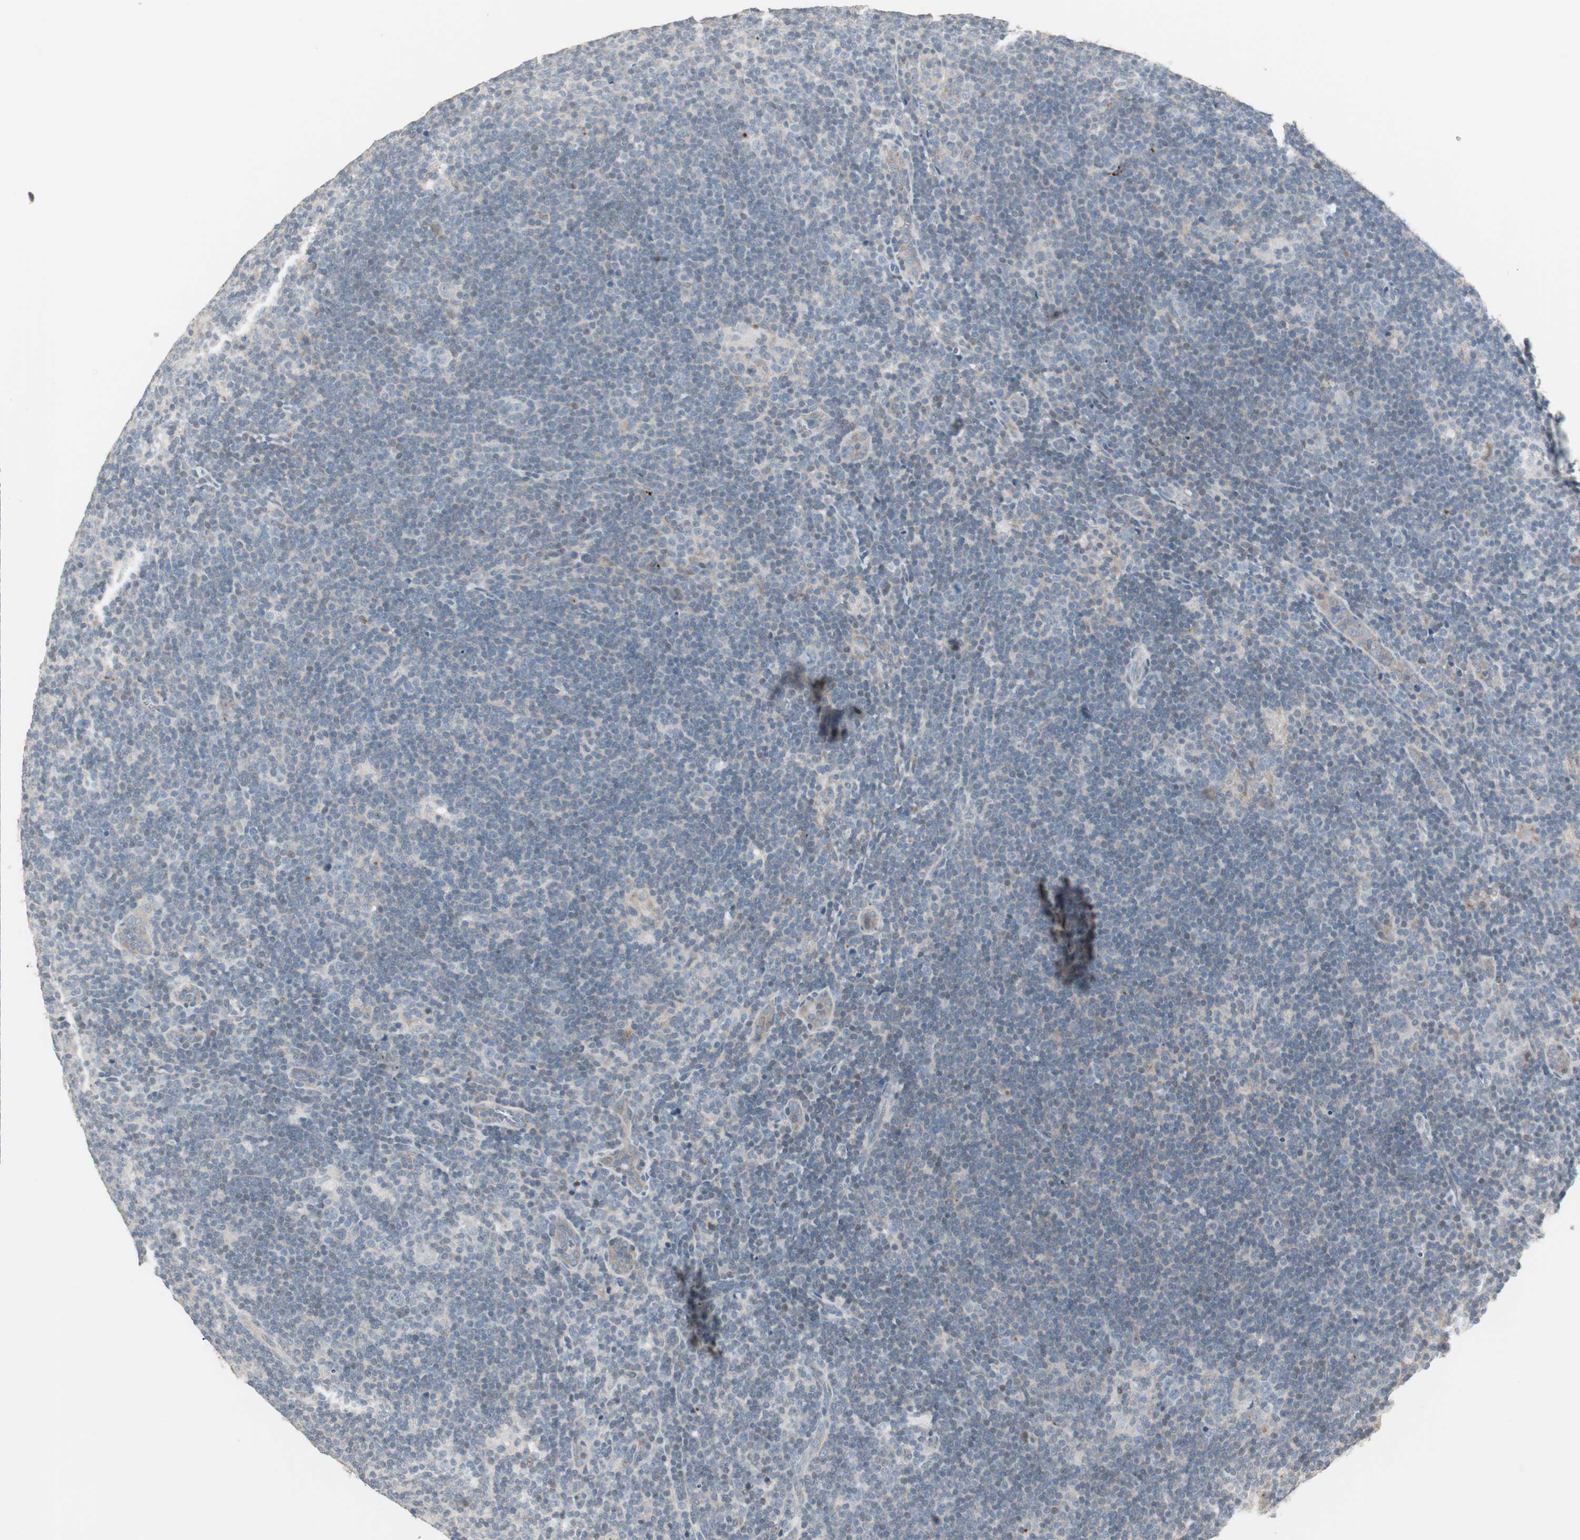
{"staining": {"intensity": "negative", "quantity": "none", "location": "none"}, "tissue": "lymphoma", "cell_type": "Tumor cells", "image_type": "cancer", "snomed": [{"axis": "morphology", "description": "Hodgkin's disease, NOS"}, {"axis": "topography", "description": "Lymph node"}], "caption": "DAB (3,3'-diaminobenzidine) immunohistochemical staining of human Hodgkin's disease shows no significant staining in tumor cells.", "gene": "PDZK1", "patient": {"sex": "female", "age": 57}}